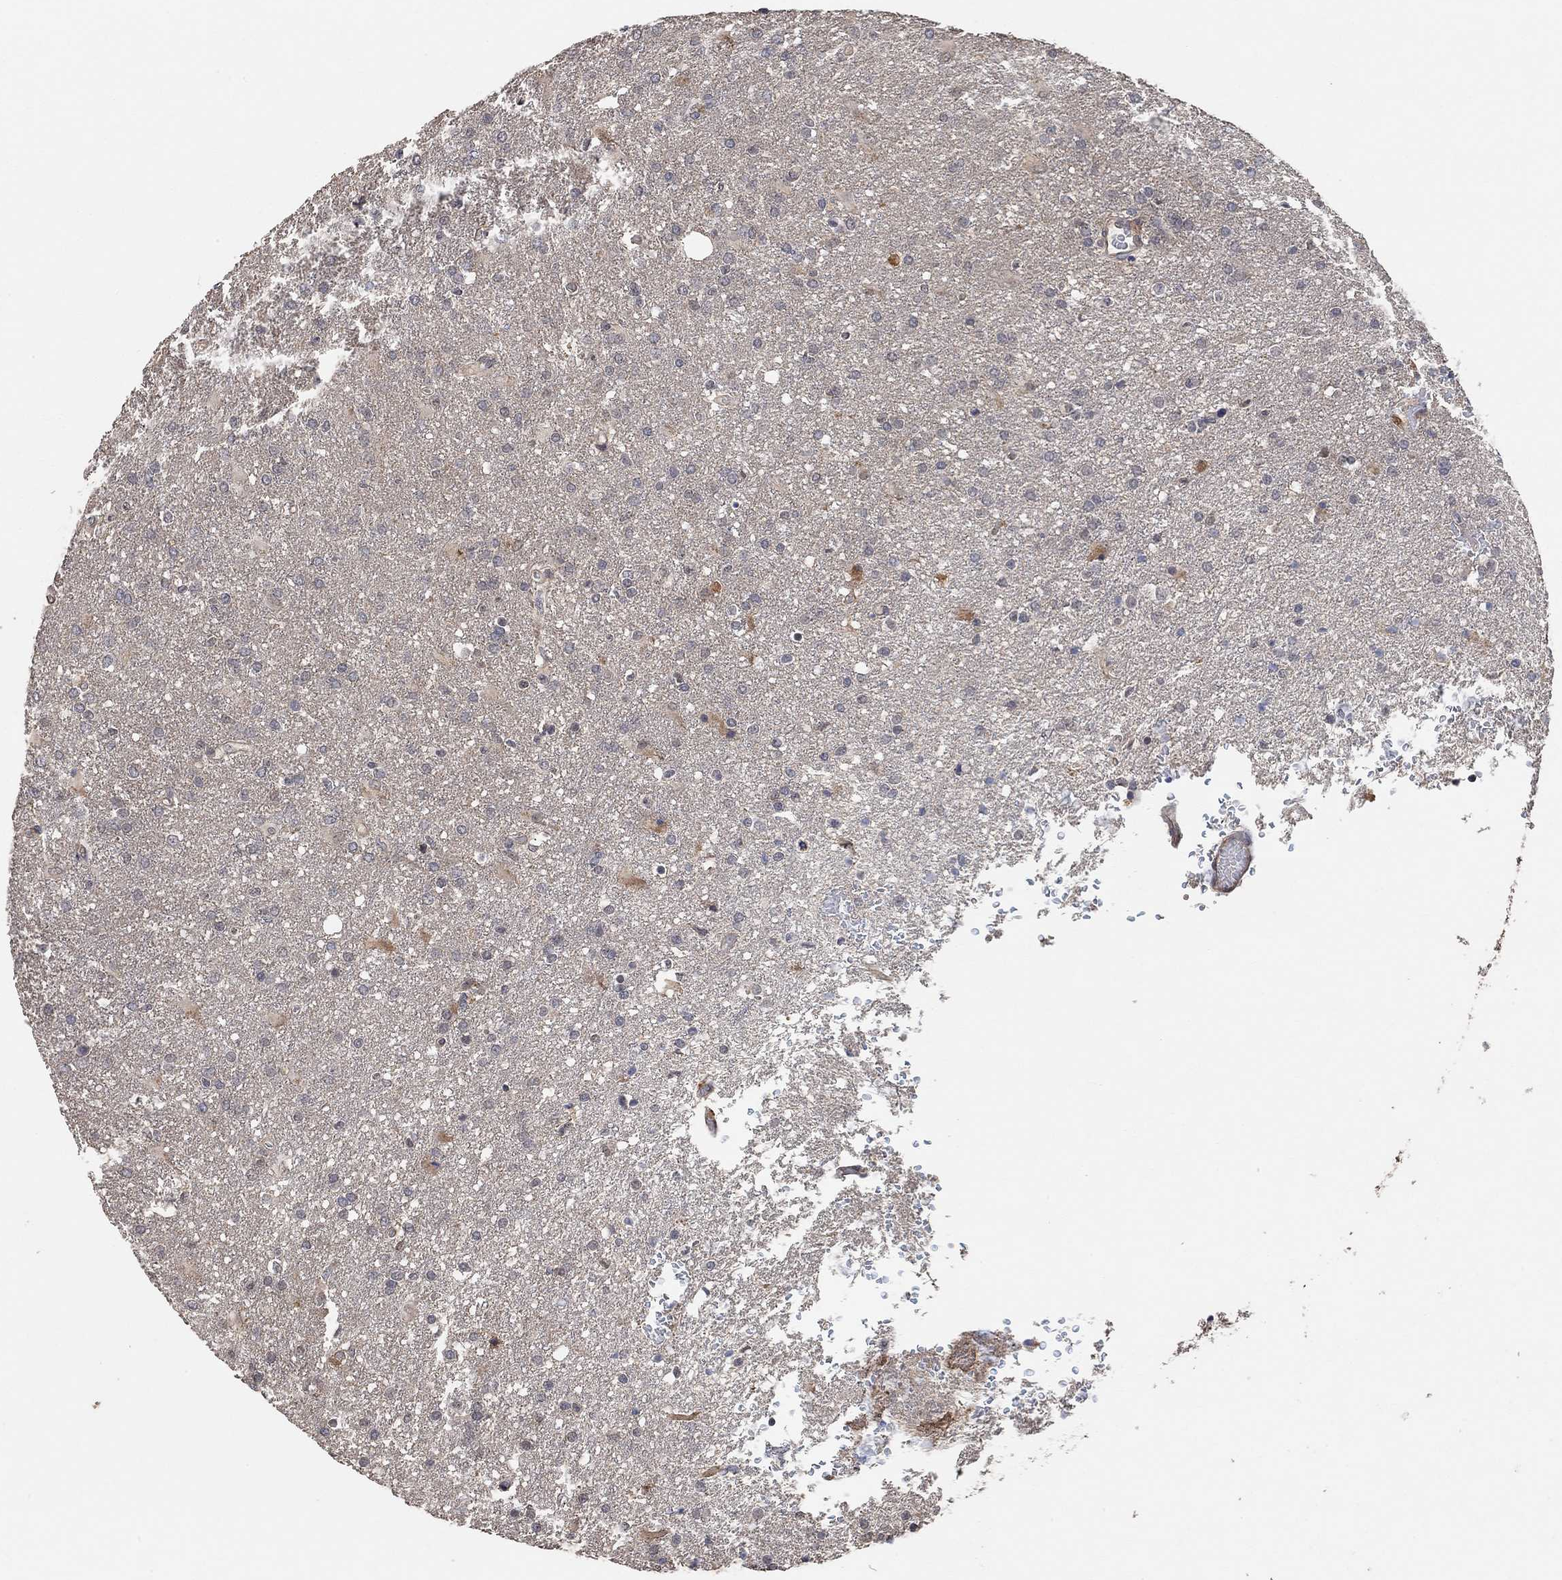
{"staining": {"intensity": "negative", "quantity": "none", "location": "none"}, "tissue": "glioma", "cell_type": "Tumor cells", "image_type": "cancer", "snomed": [{"axis": "morphology", "description": "Glioma, malignant, High grade"}, {"axis": "topography", "description": "Brain"}], "caption": "Malignant glioma (high-grade) stained for a protein using immunohistochemistry (IHC) exhibits no positivity tumor cells.", "gene": "UNC5B", "patient": {"sex": "male", "age": 68}}